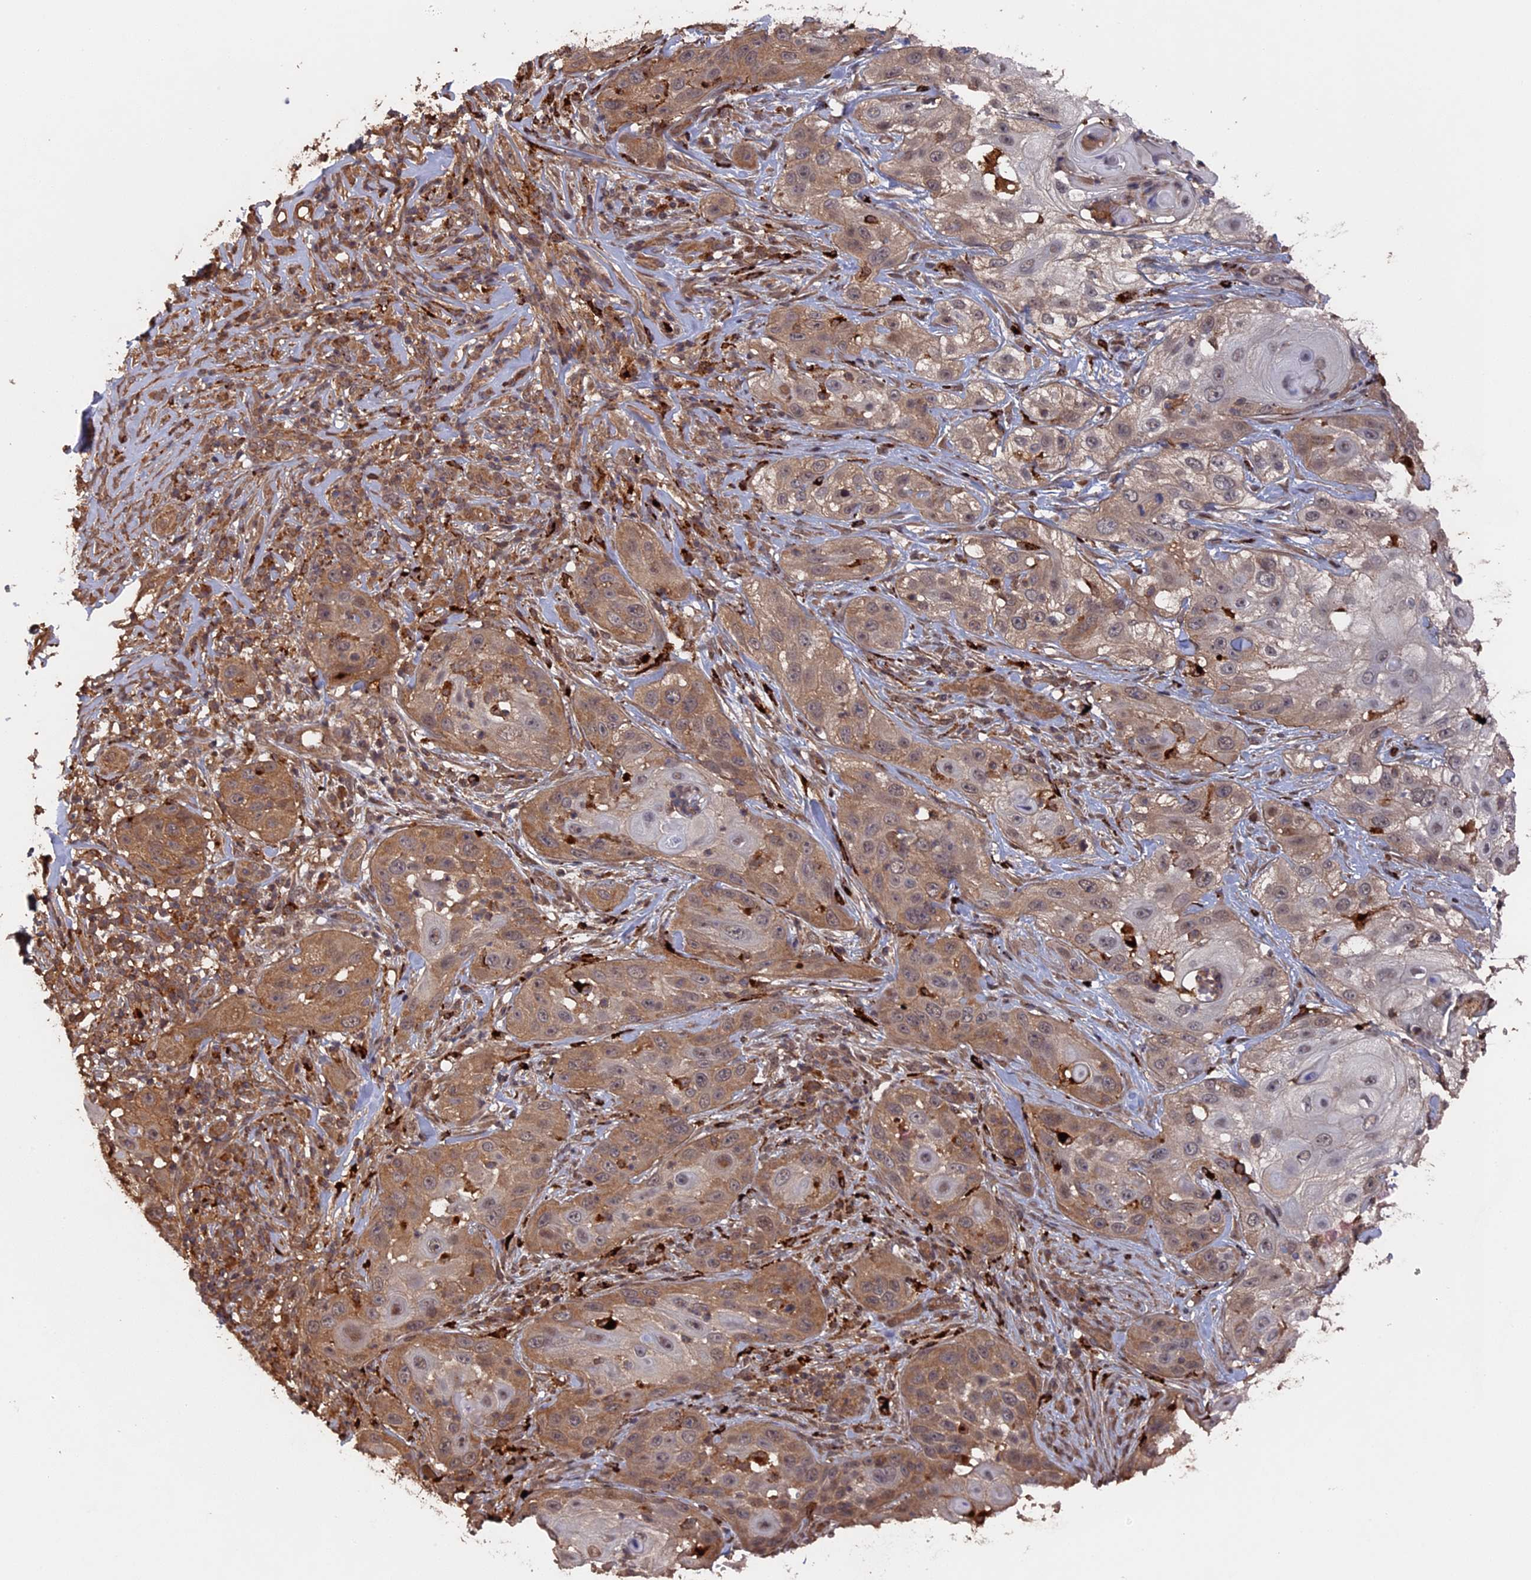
{"staining": {"intensity": "moderate", "quantity": "25%-75%", "location": "cytoplasmic/membranous,nuclear"}, "tissue": "skin cancer", "cell_type": "Tumor cells", "image_type": "cancer", "snomed": [{"axis": "morphology", "description": "Squamous cell carcinoma, NOS"}, {"axis": "topography", "description": "Skin"}], "caption": "A micrograph of skin cancer (squamous cell carcinoma) stained for a protein shows moderate cytoplasmic/membranous and nuclear brown staining in tumor cells.", "gene": "TELO2", "patient": {"sex": "female", "age": 44}}